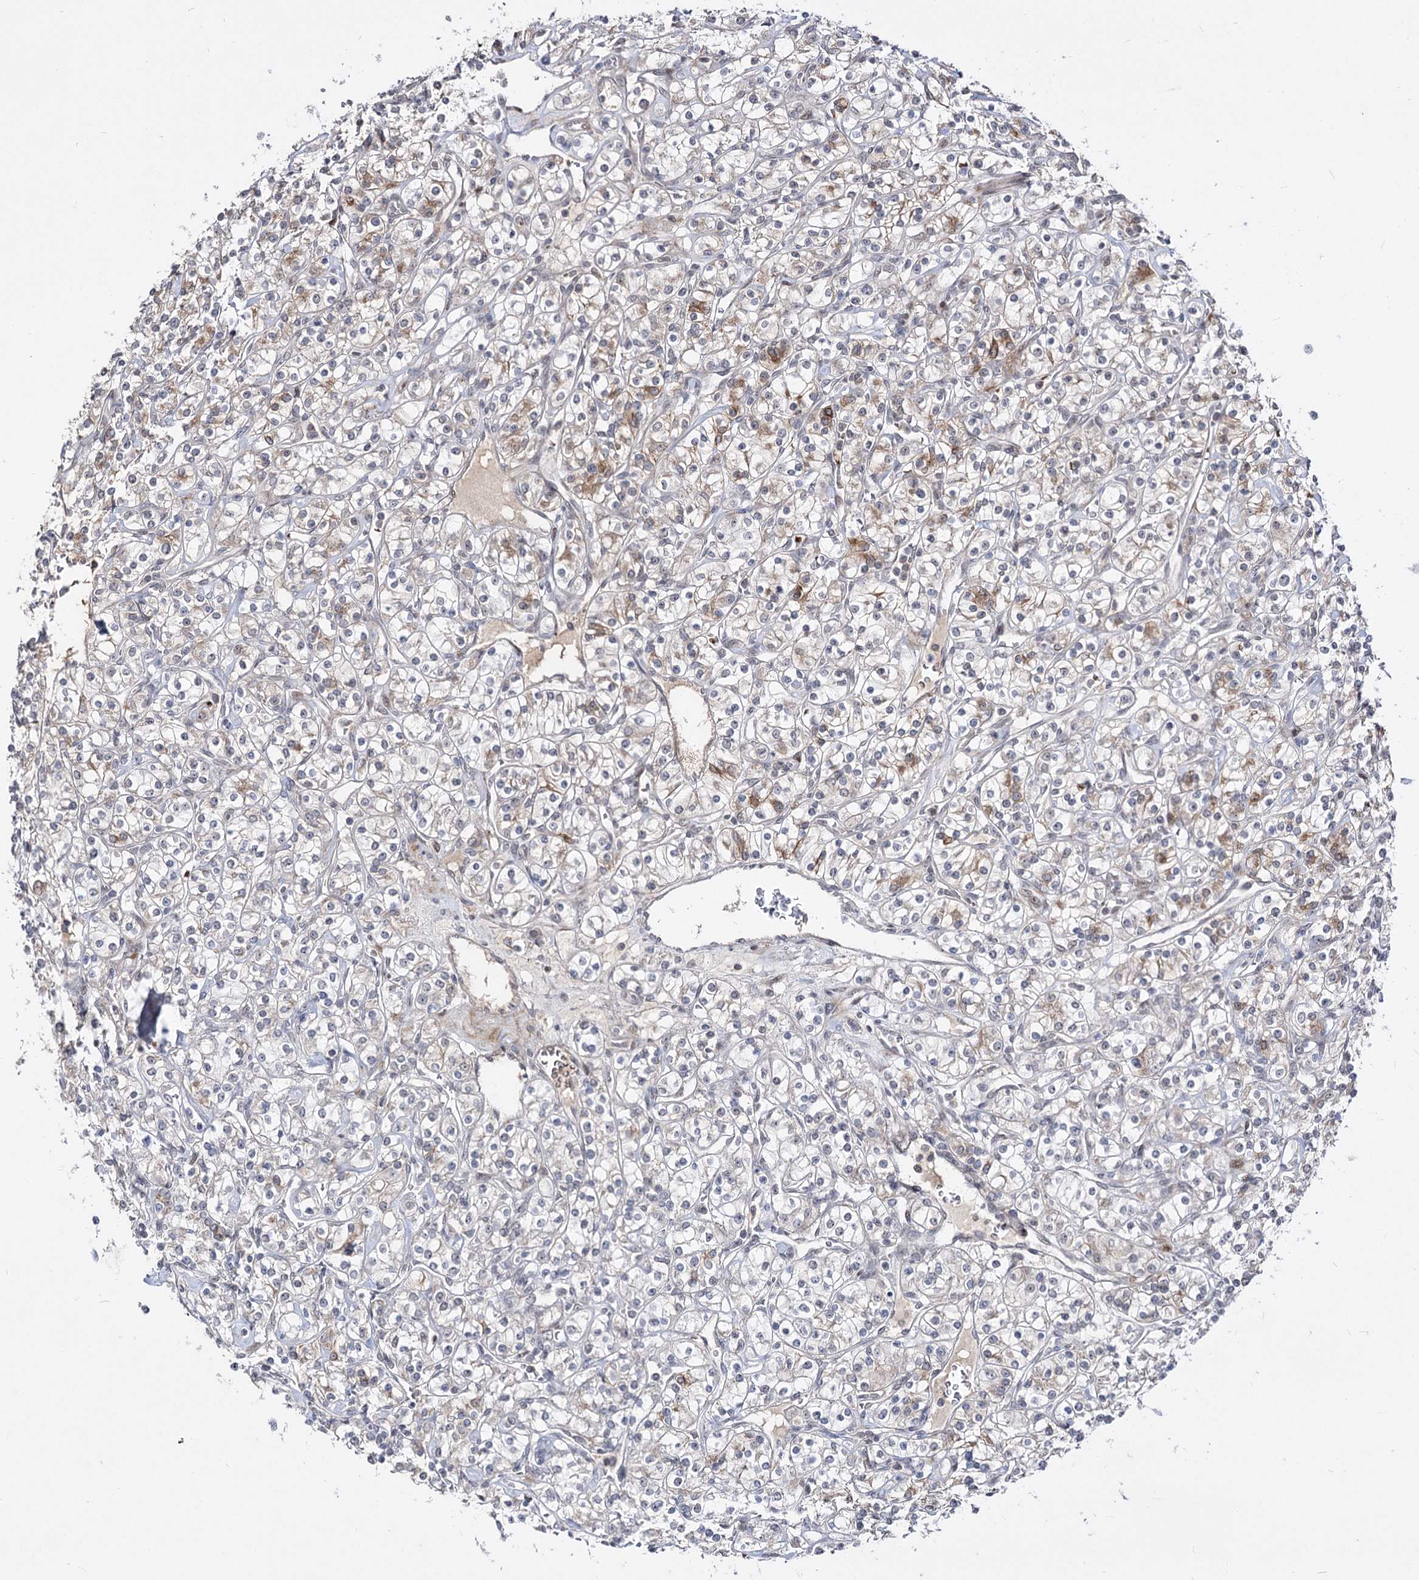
{"staining": {"intensity": "moderate", "quantity": "25%-75%", "location": "cytoplasmic/membranous"}, "tissue": "renal cancer", "cell_type": "Tumor cells", "image_type": "cancer", "snomed": [{"axis": "morphology", "description": "Adenocarcinoma, NOS"}, {"axis": "topography", "description": "Kidney"}], "caption": "Immunohistochemical staining of human renal cancer demonstrates moderate cytoplasmic/membranous protein positivity in about 25%-75% of tumor cells.", "gene": "STOX1", "patient": {"sex": "male", "age": 77}}